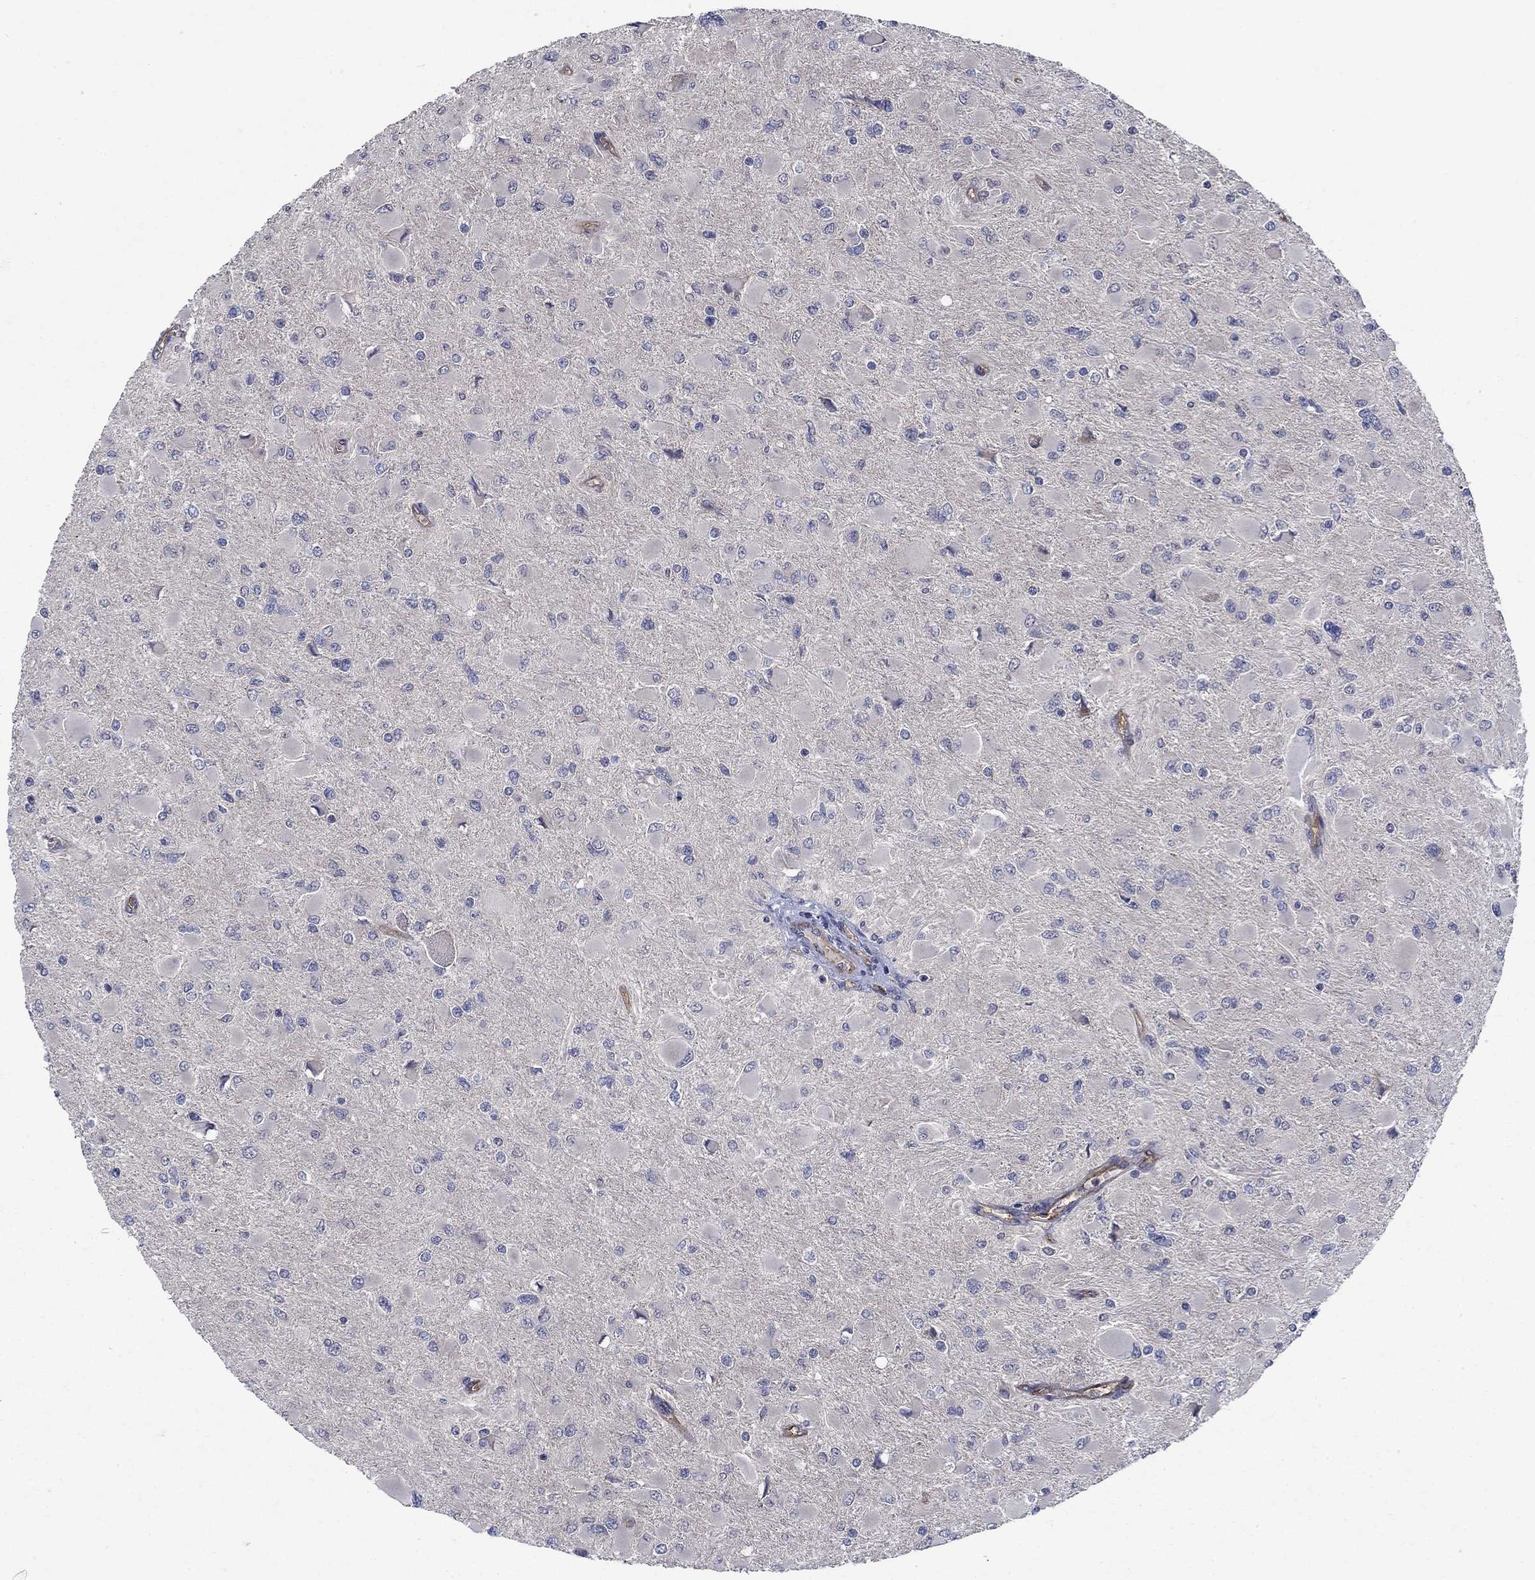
{"staining": {"intensity": "negative", "quantity": "none", "location": "none"}, "tissue": "glioma", "cell_type": "Tumor cells", "image_type": "cancer", "snomed": [{"axis": "morphology", "description": "Glioma, malignant, High grade"}, {"axis": "topography", "description": "Cerebral cortex"}], "caption": "This histopathology image is of malignant glioma (high-grade) stained with IHC to label a protein in brown with the nuclei are counter-stained blue. There is no staining in tumor cells.", "gene": "SLC7A1", "patient": {"sex": "female", "age": 36}}